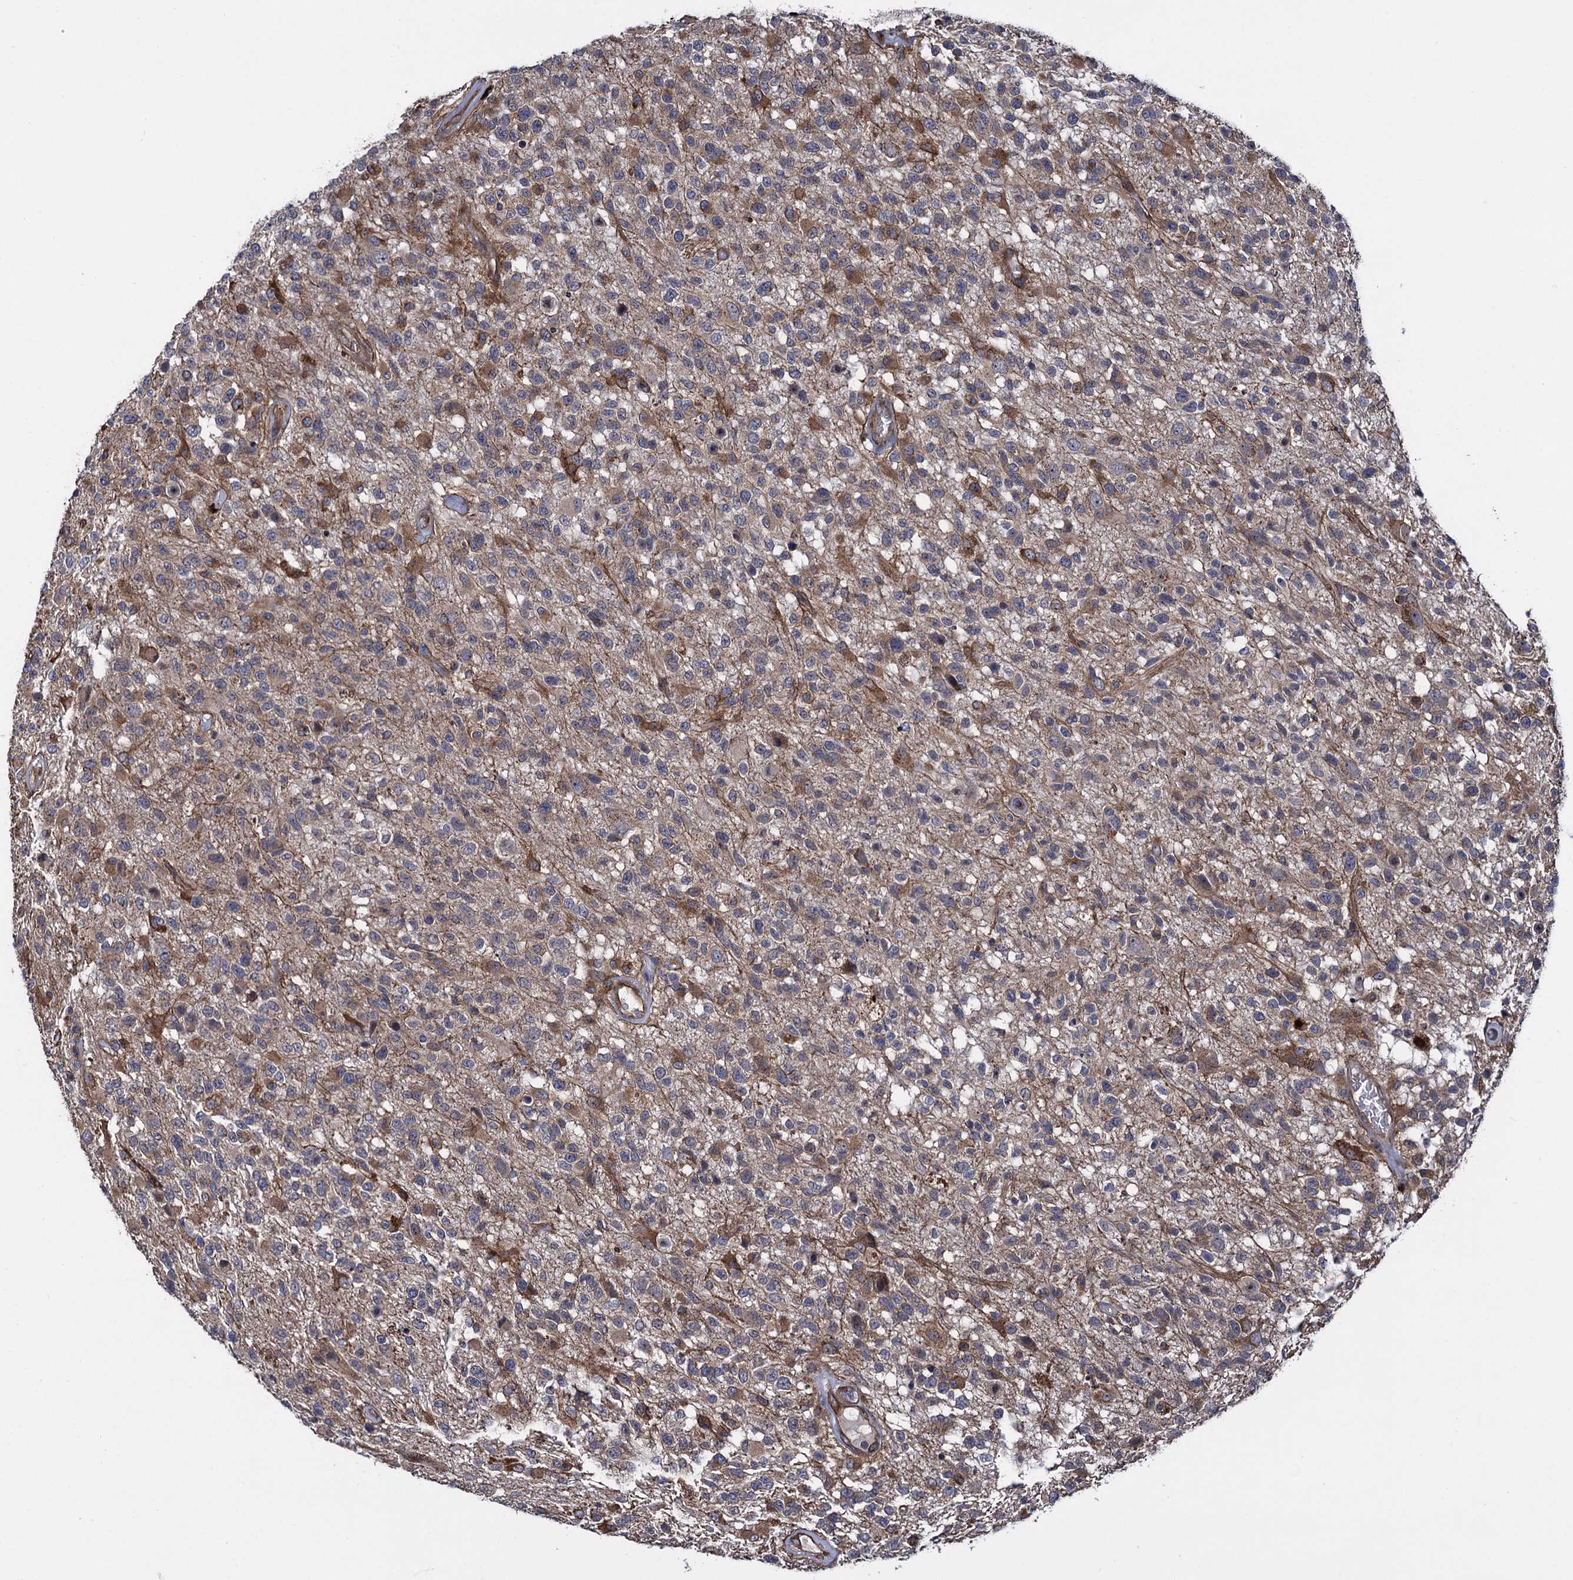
{"staining": {"intensity": "weak", "quantity": "<25%", "location": "cytoplasmic/membranous"}, "tissue": "glioma", "cell_type": "Tumor cells", "image_type": "cancer", "snomed": [{"axis": "morphology", "description": "Glioma, malignant, High grade"}, {"axis": "morphology", "description": "Glioblastoma, NOS"}, {"axis": "topography", "description": "Brain"}], "caption": "IHC histopathology image of neoplastic tissue: human glioma stained with DAB (3,3'-diaminobenzidine) displays no significant protein staining in tumor cells.", "gene": "HAUS1", "patient": {"sex": "male", "age": 60}}